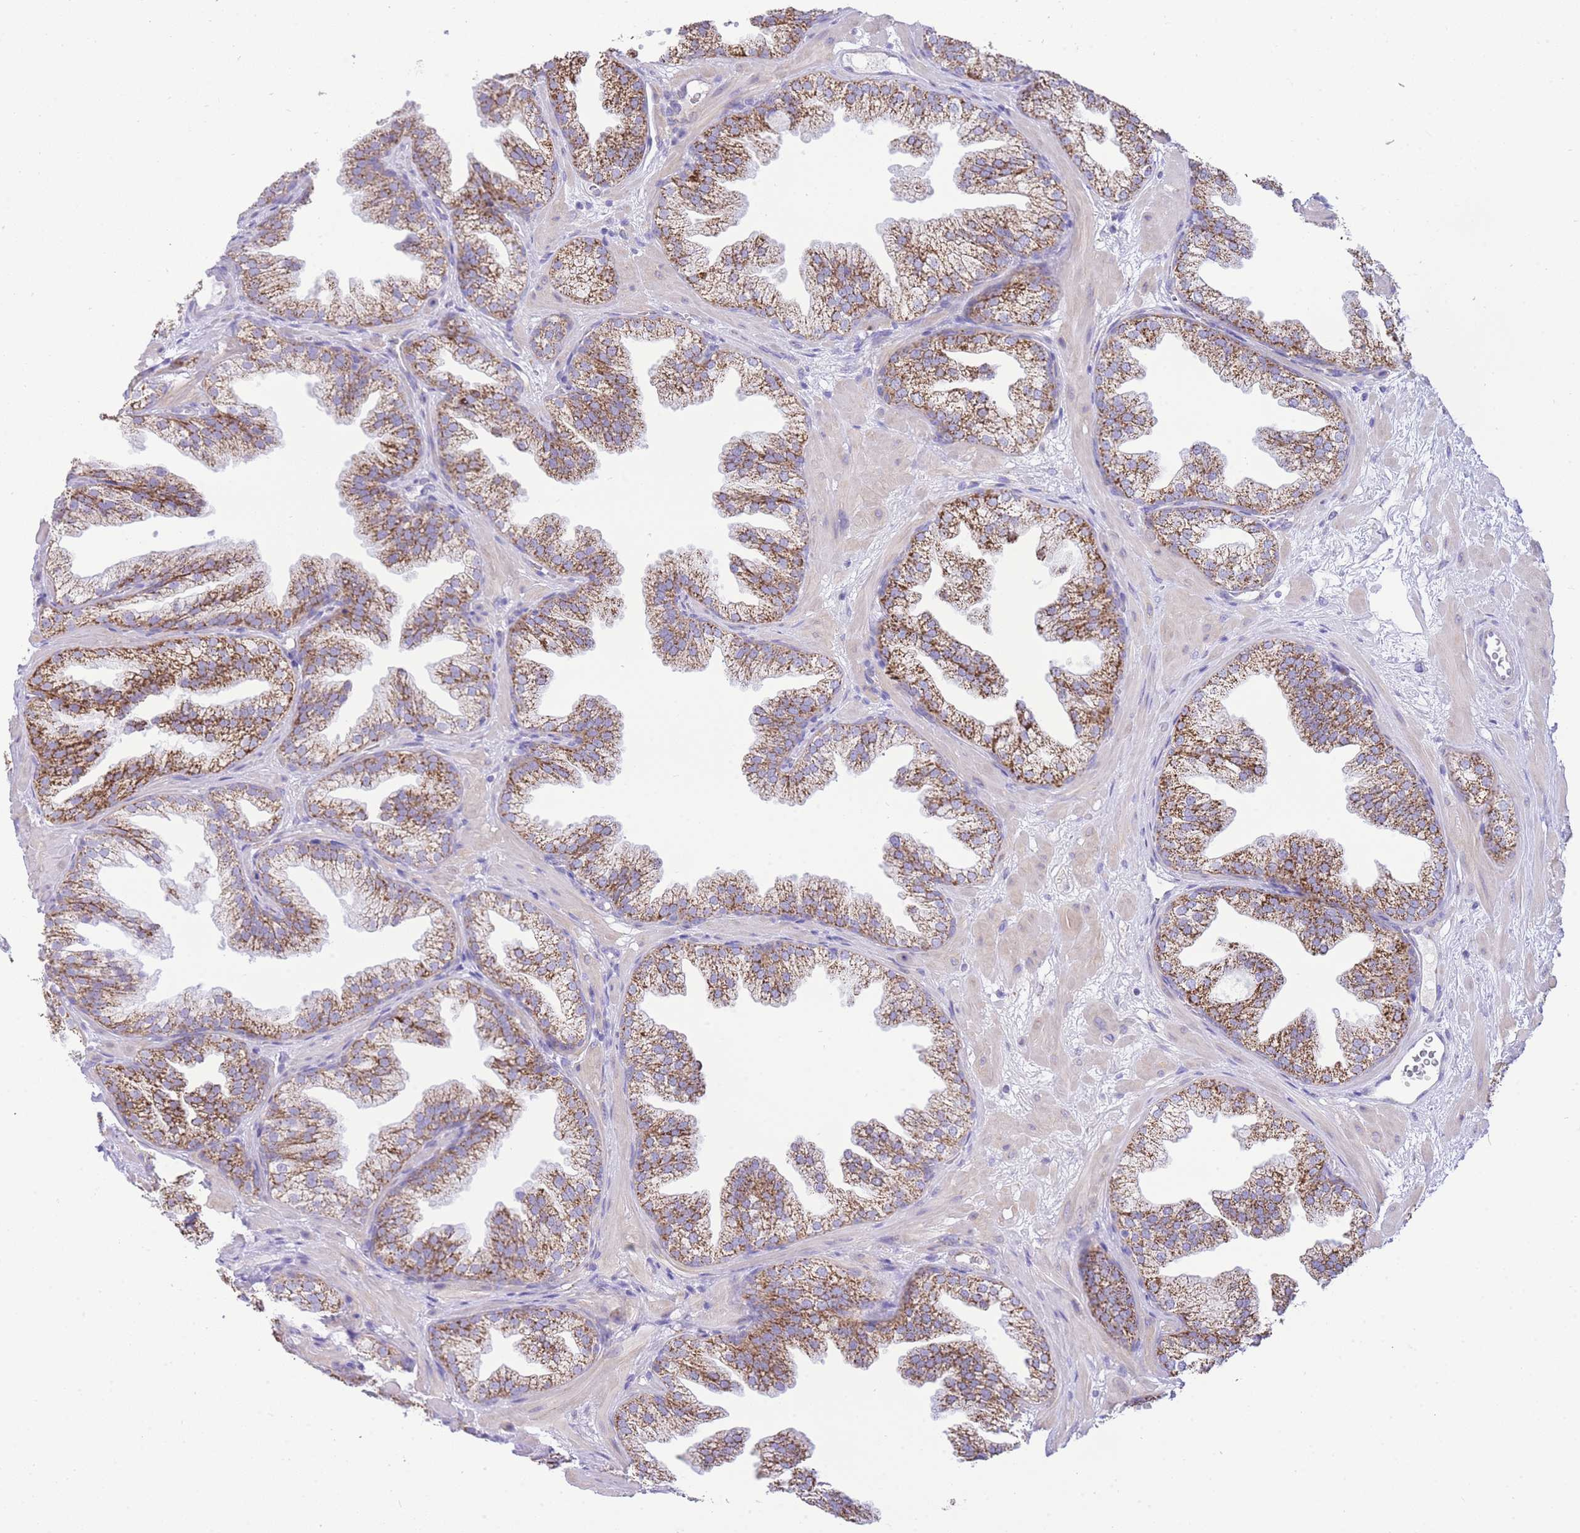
{"staining": {"intensity": "strong", "quantity": ">75%", "location": "cytoplasmic/membranous"}, "tissue": "prostate", "cell_type": "Glandular cells", "image_type": "normal", "snomed": [{"axis": "morphology", "description": "Normal tissue, NOS"}, {"axis": "topography", "description": "Prostate"}], "caption": "This histopathology image reveals IHC staining of benign human prostate, with high strong cytoplasmic/membranous staining in approximately >75% of glandular cells.", "gene": "ACSM4", "patient": {"sex": "male", "age": 37}}